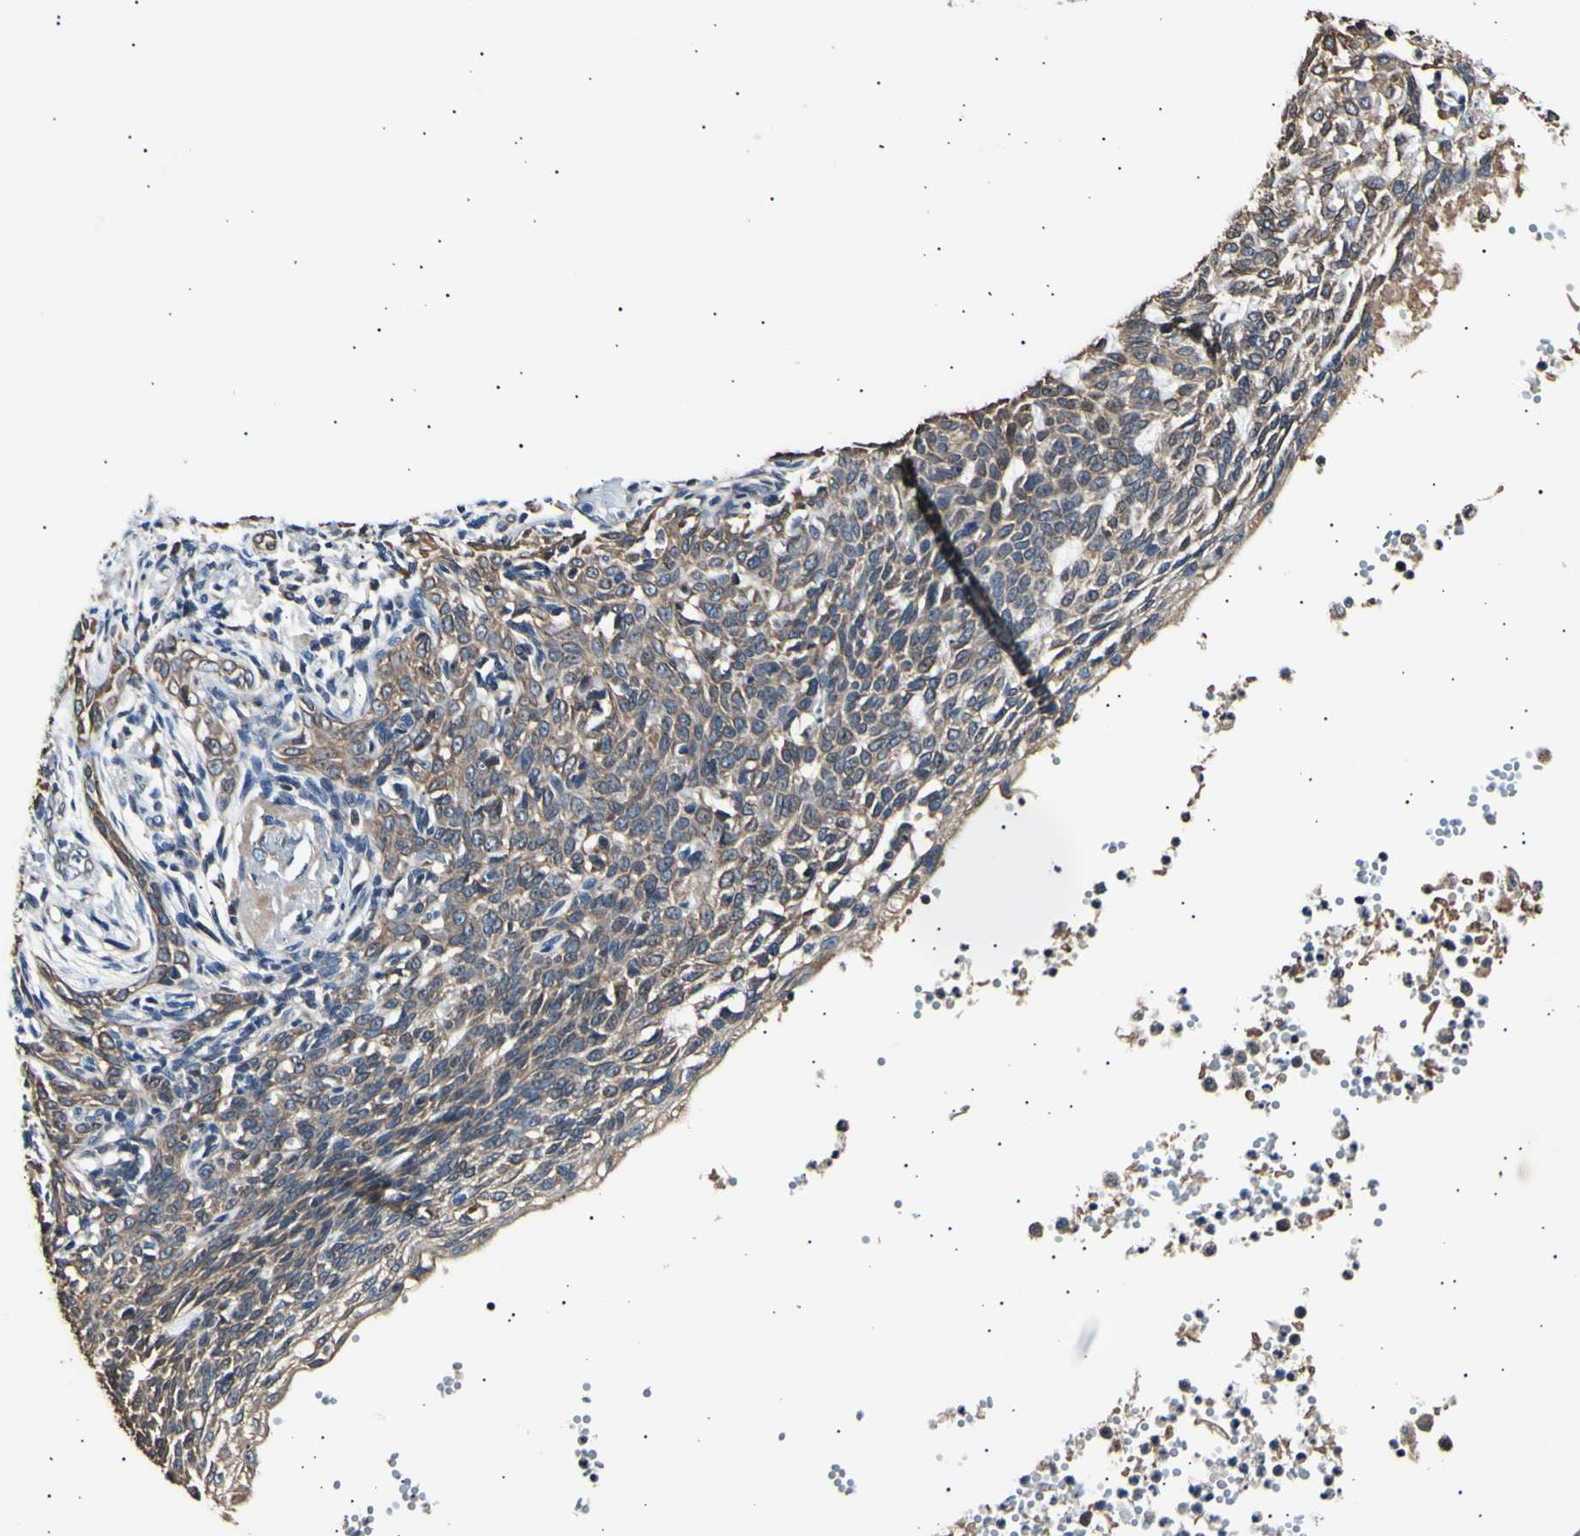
{"staining": {"intensity": "moderate", "quantity": ">75%", "location": "cytoplasmic/membranous"}, "tissue": "skin cancer", "cell_type": "Tumor cells", "image_type": "cancer", "snomed": [{"axis": "morphology", "description": "Normal tissue, NOS"}, {"axis": "morphology", "description": "Basal cell carcinoma"}, {"axis": "topography", "description": "Skin"}], "caption": "Human skin cancer (basal cell carcinoma) stained with a protein marker demonstrates moderate staining in tumor cells.", "gene": "ITGA6", "patient": {"sex": "male", "age": 87}}